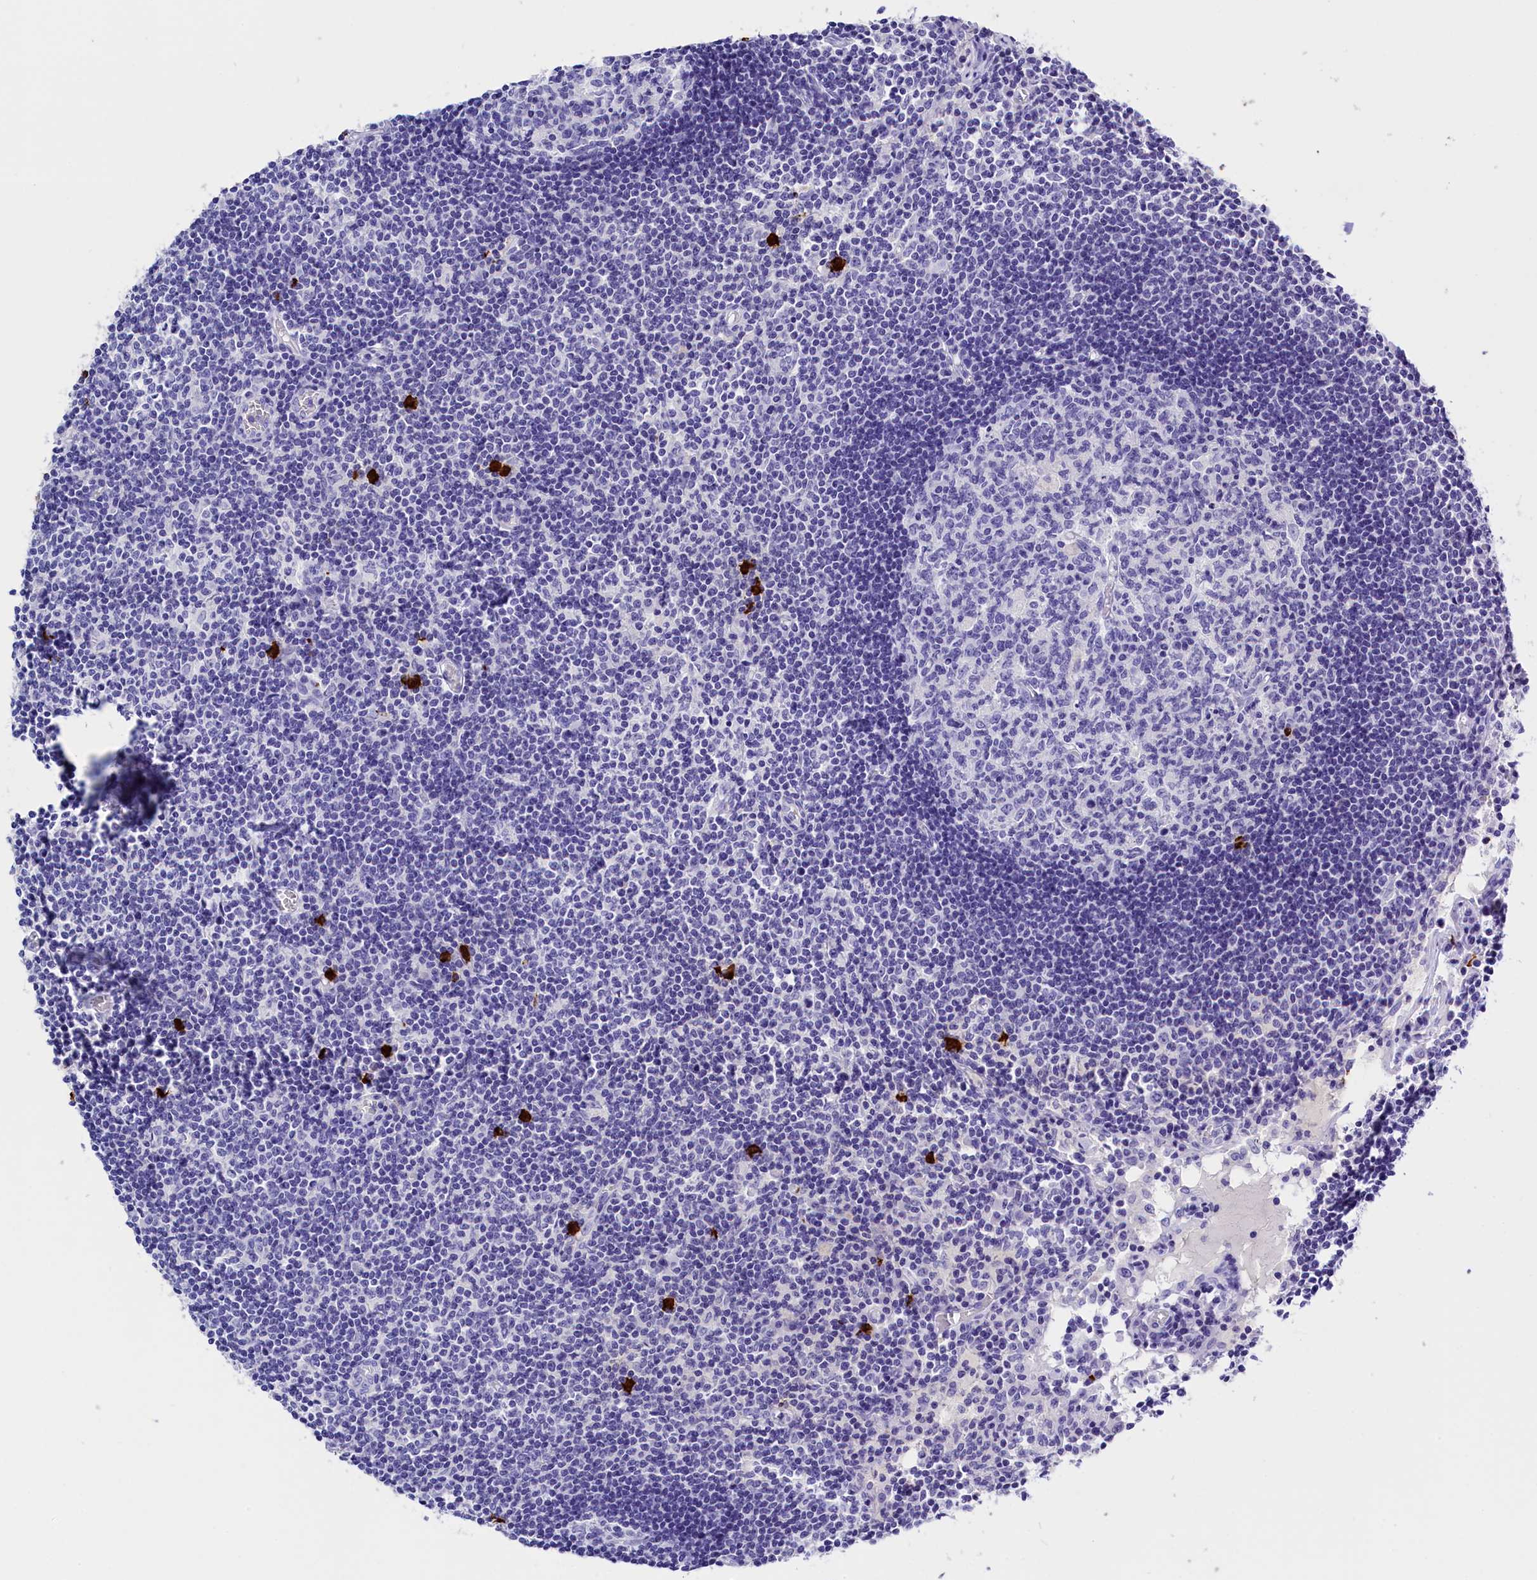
{"staining": {"intensity": "strong", "quantity": "<25%", "location": "cytoplasmic/membranous"}, "tissue": "lymph node", "cell_type": "Germinal center cells", "image_type": "normal", "snomed": [{"axis": "morphology", "description": "Normal tissue, NOS"}, {"axis": "topography", "description": "Lymph node"}], "caption": "Normal lymph node demonstrates strong cytoplasmic/membranous positivity in about <25% of germinal center cells, visualized by immunohistochemistry.", "gene": "CLC", "patient": {"sex": "female", "age": 55}}